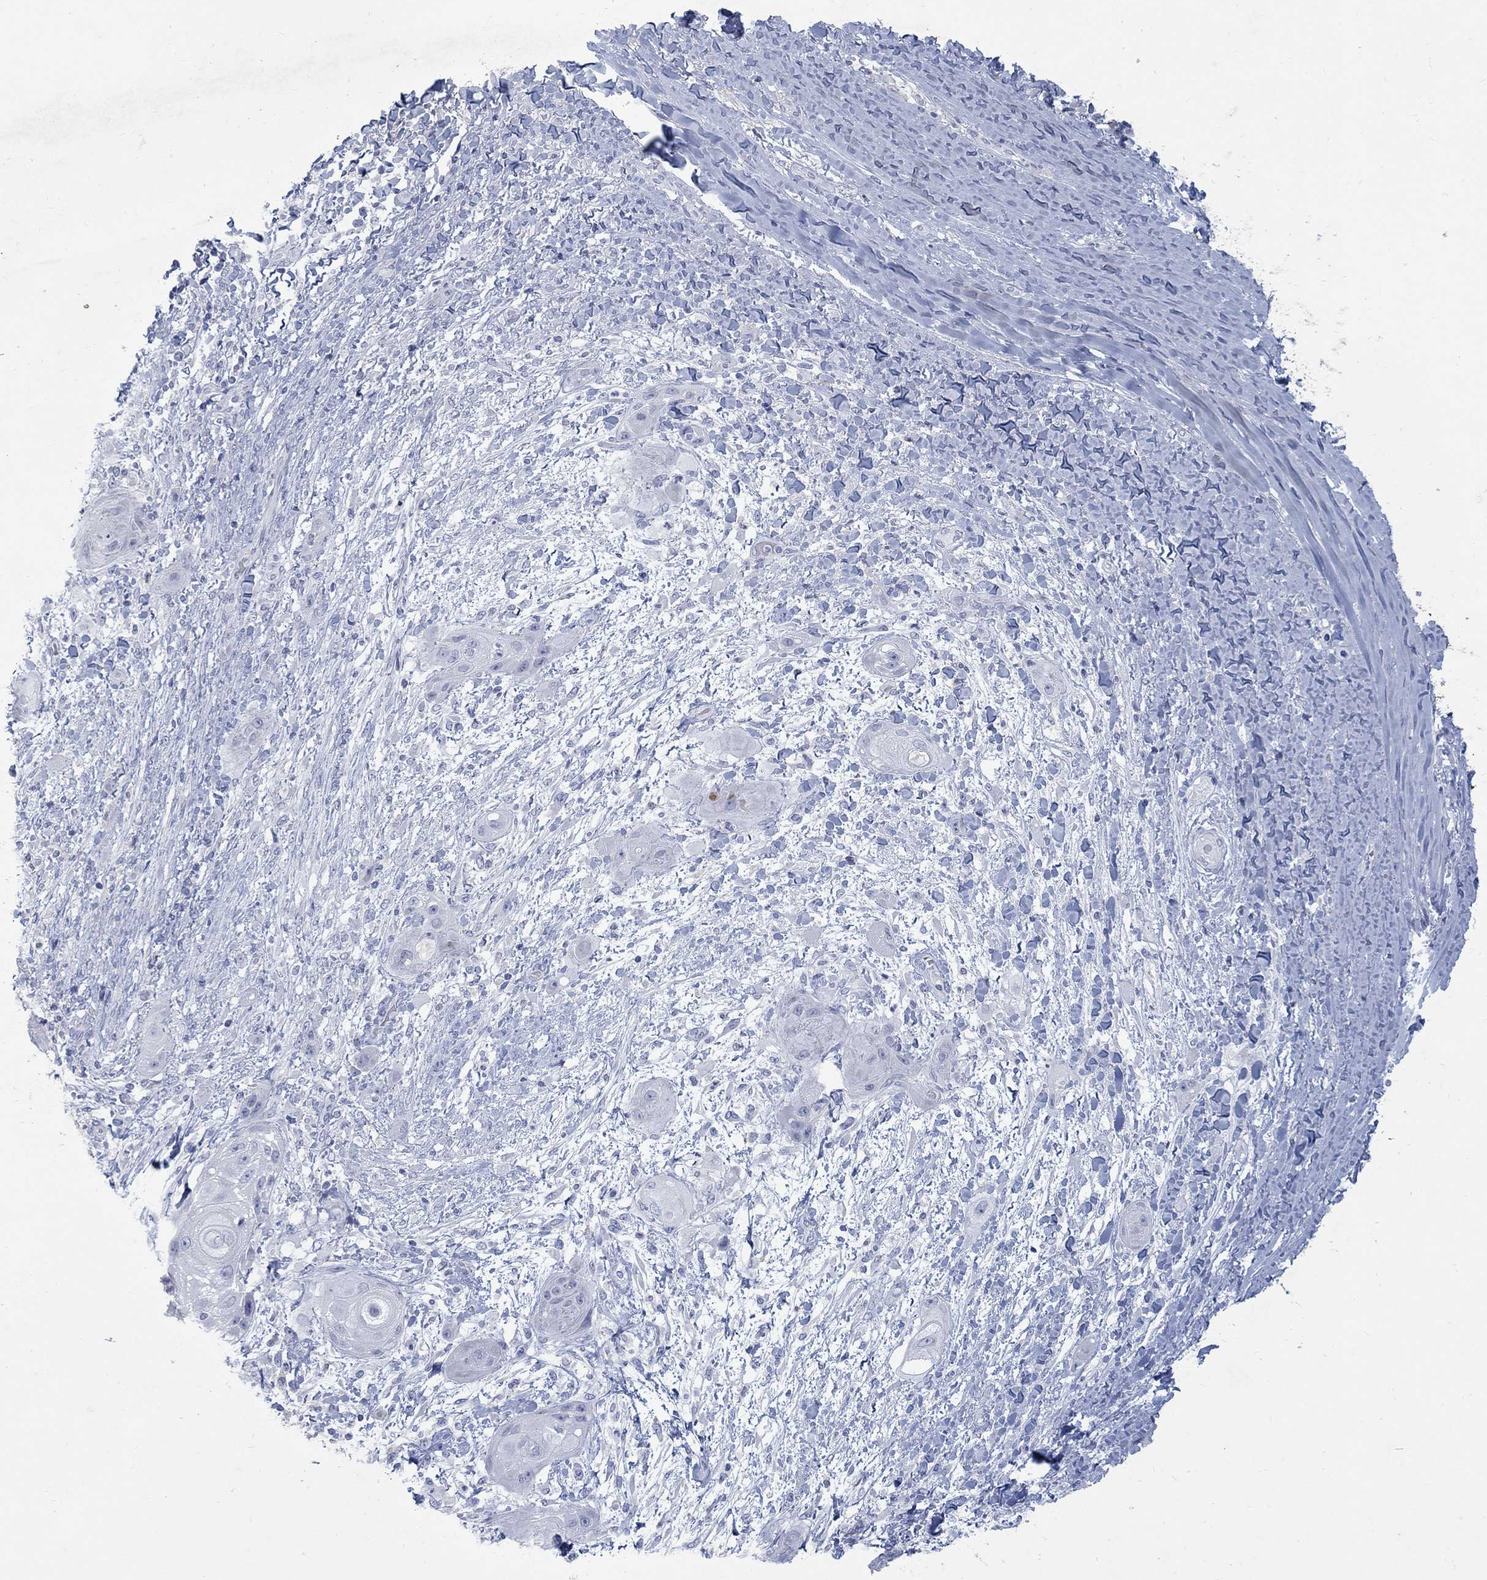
{"staining": {"intensity": "negative", "quantity": "none", "location": "none"}, "tissue": "skin cancer", "cell_type": "Tumor cells", "image_type": "cancer", "snomed": [{"axis": "morphology", "description": "Squamous cell carcinoma, NOS"}, {"axis": "topography", "description": "Skin"}], "caption": "IHC micrograph of neoplastic tissue: human skin cancer stained with DAB (3,3'-diaminobenzidine) demonstrates no significant protein positivity in tumor cells.", "gene": "RFTN2", "patient": {"sex": "male", "age": 62}}